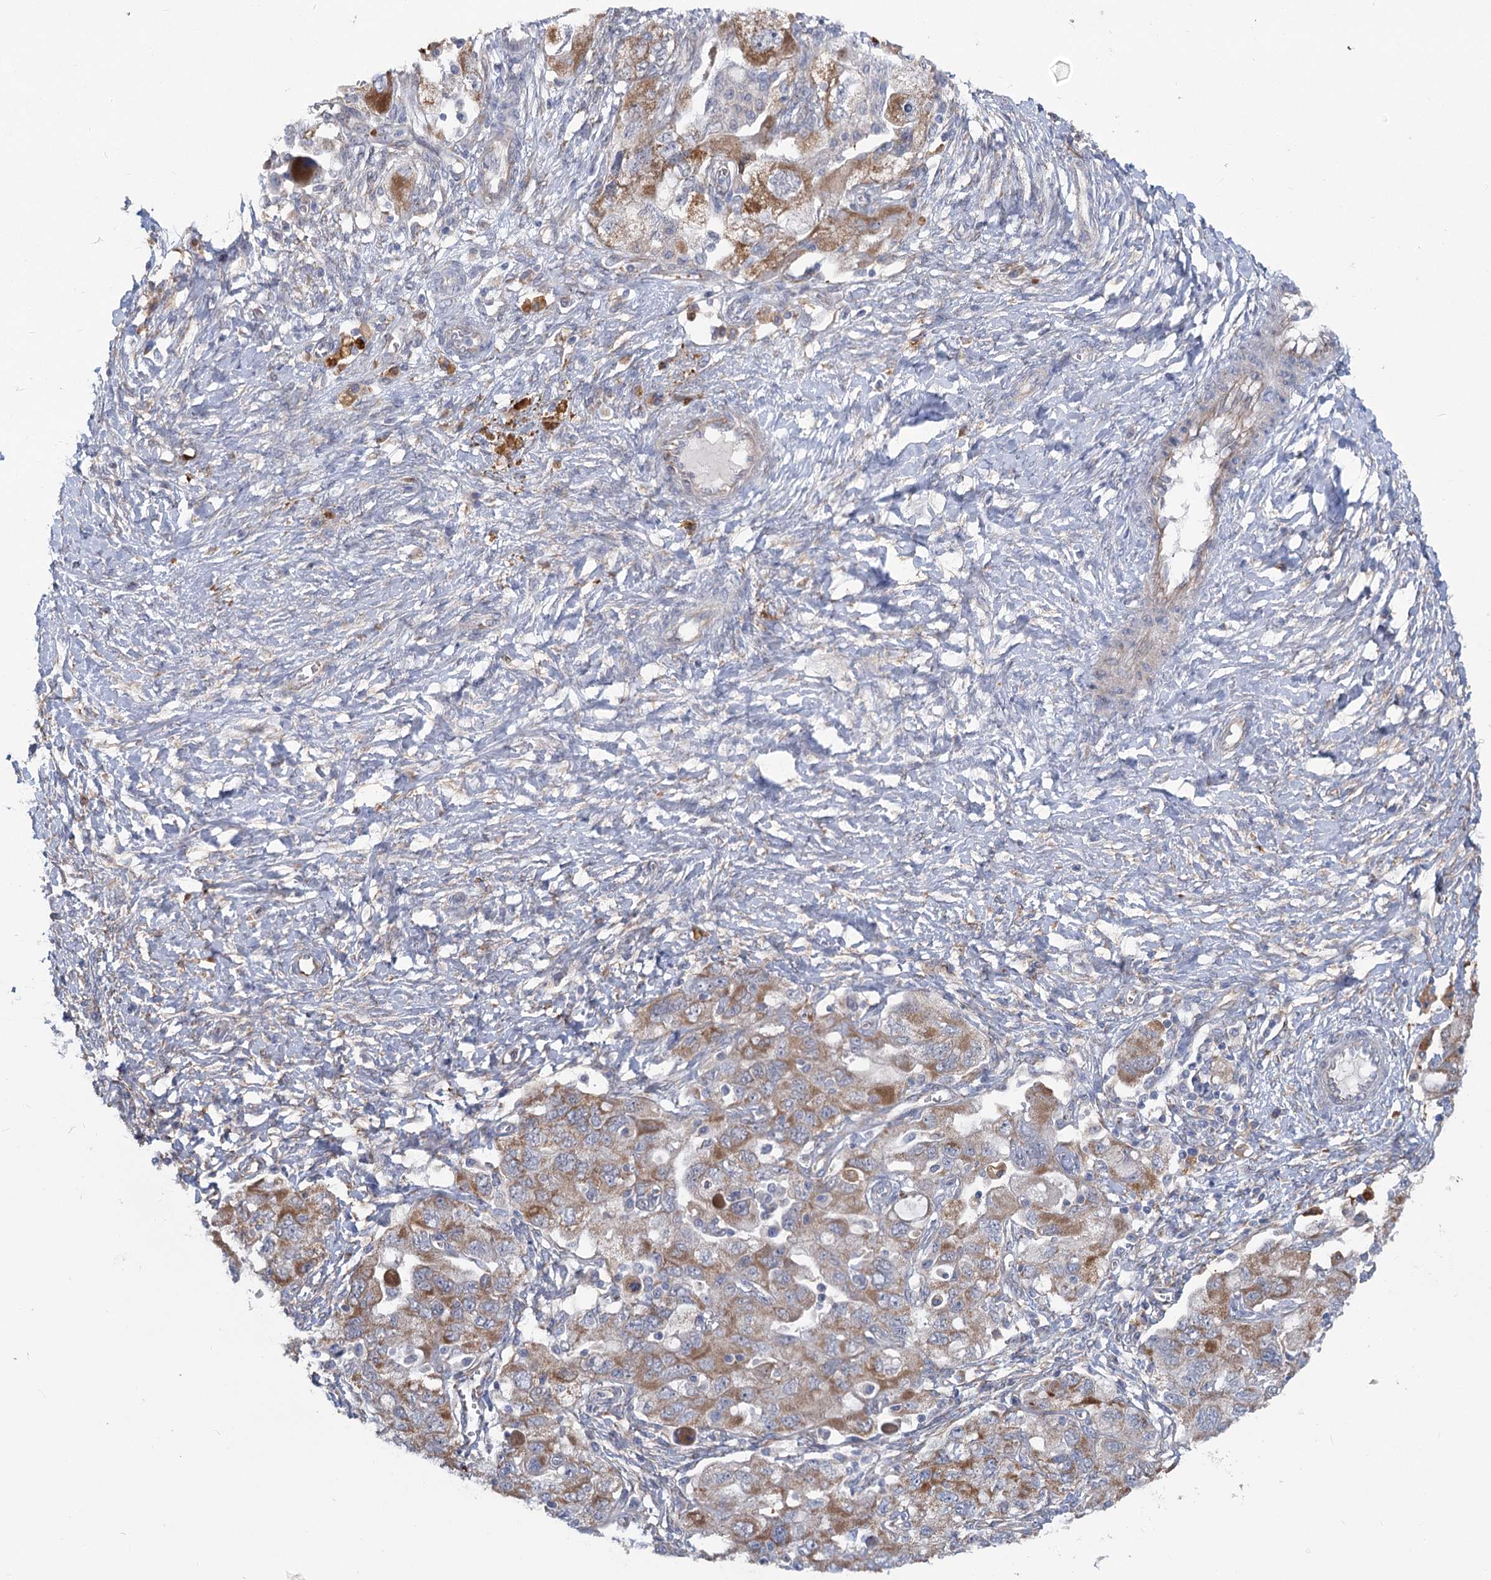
{"staining": {"intensity": "moderate", "quantity": ">75%", "location": "cytoplasmic/membranous"}, "tissue": "ovarian cancer", "cell_type": "Tumor cells", "image_type": "cancer", "snomed": [{"axis": "morphology", "description": "Carcinoma, NOS"}, {"axis": "morphology", "description": "Cystadenocarcinoma, serous, NOS"}, {"axis": "topography", "description": "Ovary"}], "caption": "Serous cystadenocarcinoma (ovarian) tissue demonstrates moderate cytoplasmic/membranous staining in approximately >75% of tumor cells", "gene": "CIB4", "patient": {"sex": "female", "age": 69}}